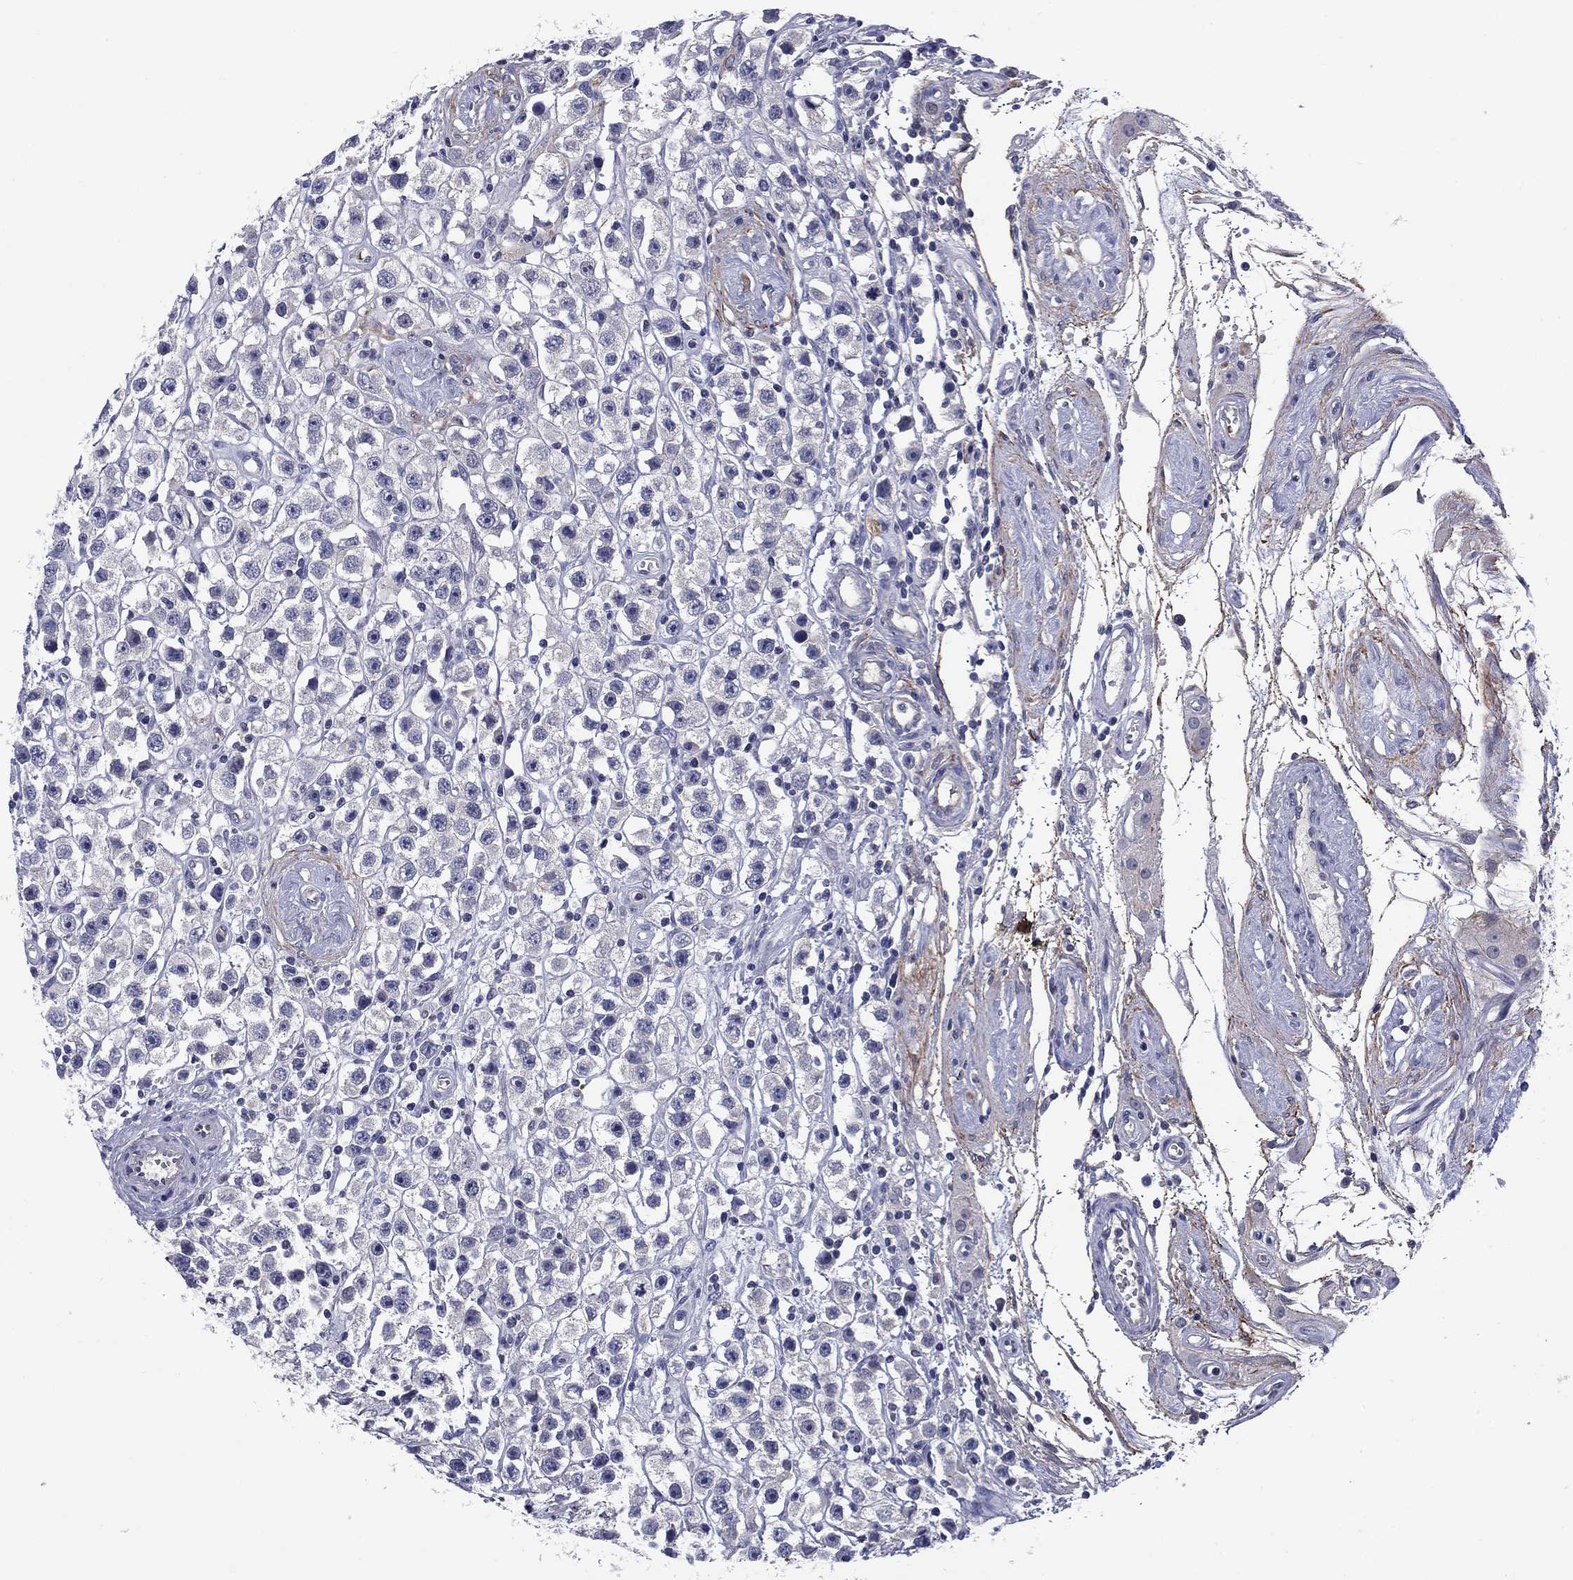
{"staining": {"intensity": "negative", "quantity": "none", "location": "none"}, "tissue": "testis cancer", "cell_type": "Tumor cells", "image_type": "cancer", "snomed": [{"axis": "morphology", "description": "Seminoma, NOS"}, {"axis": "topography", "description": "Testis"}], "caption": "DAB (3,3'-diaminobenzidine) immunohistochemical staining of testis cancer exhibits no significant staining in tumor cells.", "gene": "REXO5", "patient": {"sex": "male", "age": 45}}